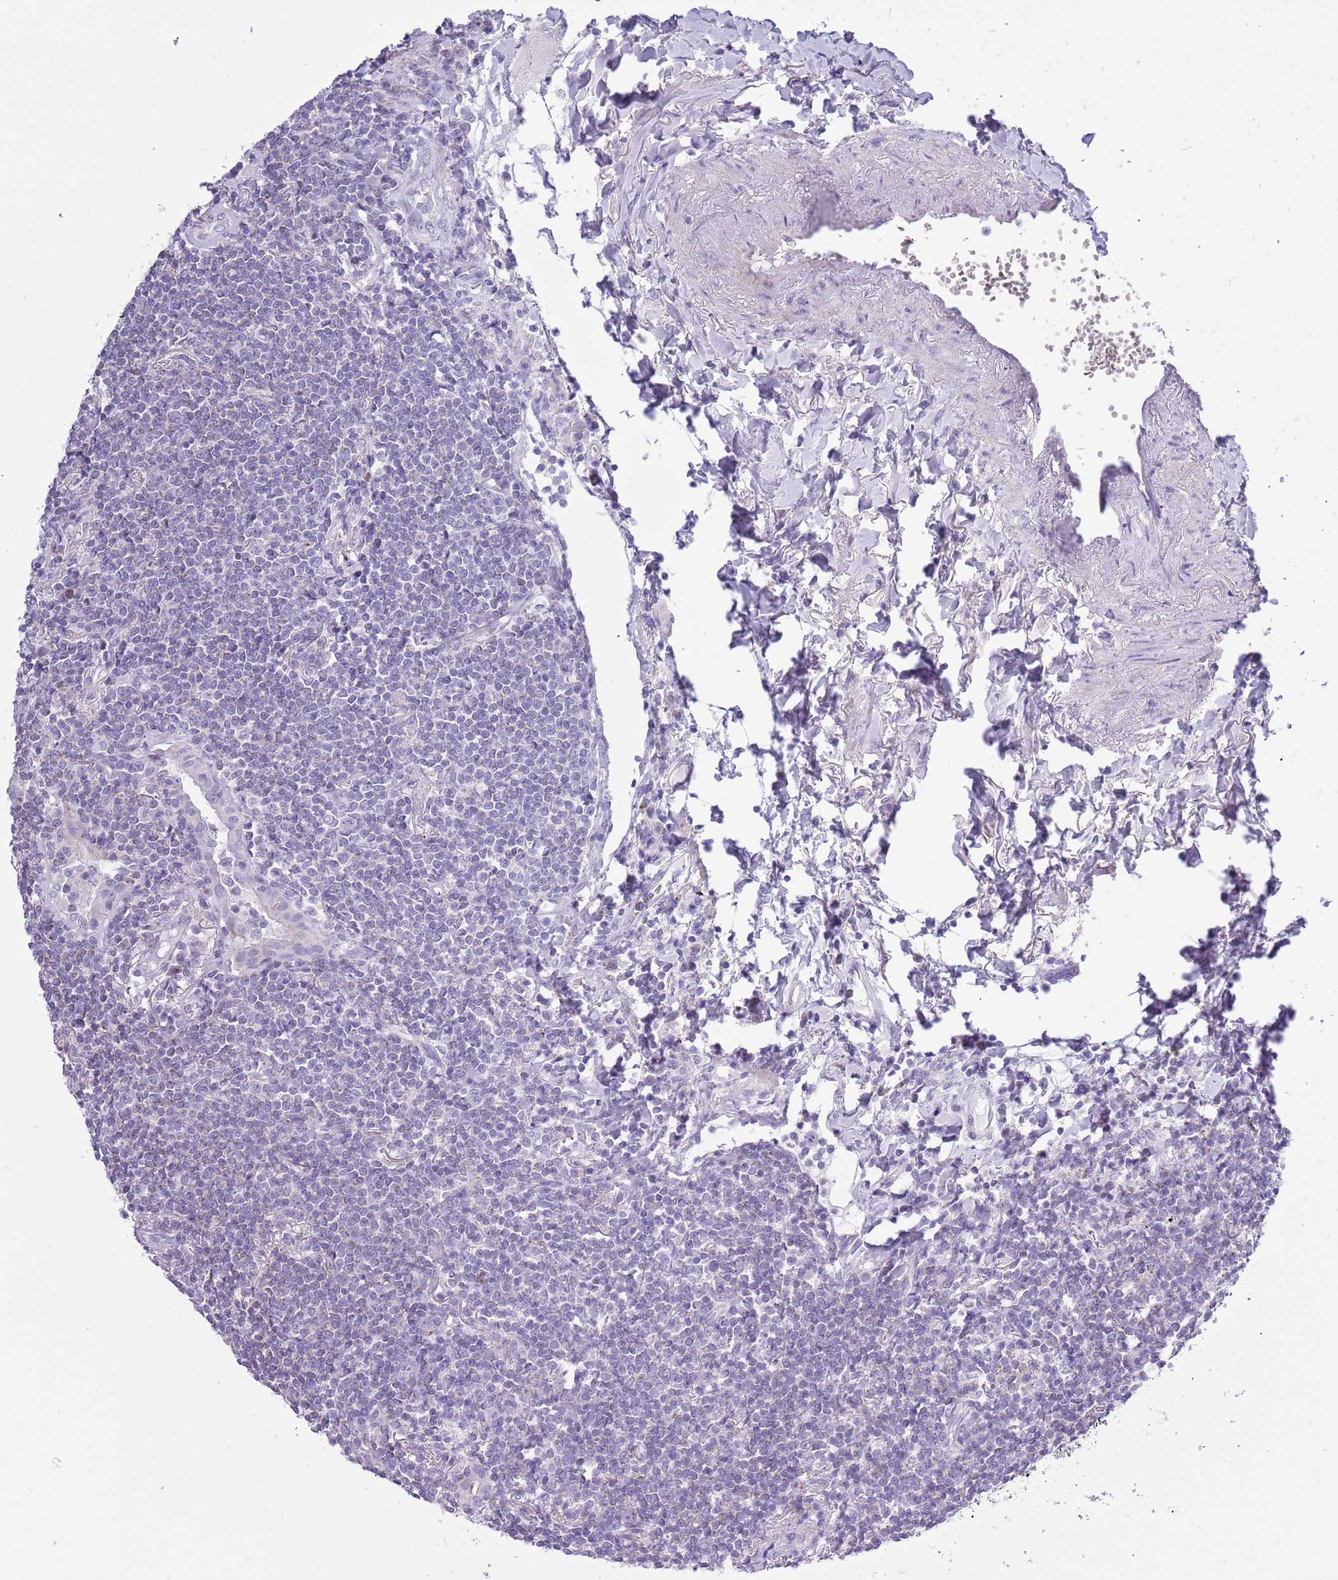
{"staining": {"intensity": "negative", "quantity": "none", "location": "none"}, "tissue": "lymphoma", "cell_type": "Tumor cells", "image_type": "cancer", "snomed": [{"axis": "morphology", "description": "Malignant lymphoma, non-Hodgkin's type, Low grade"}, {"axis": "topography", "description": "Lung"}], "caption": "Immunohistochemical staining of low-grade malignant lymphoma, non-Hodgkin's type displays no significant expression in tumor cells.", "gene": "MOCOS", "patient": {"sex": "female", "age": 71}}